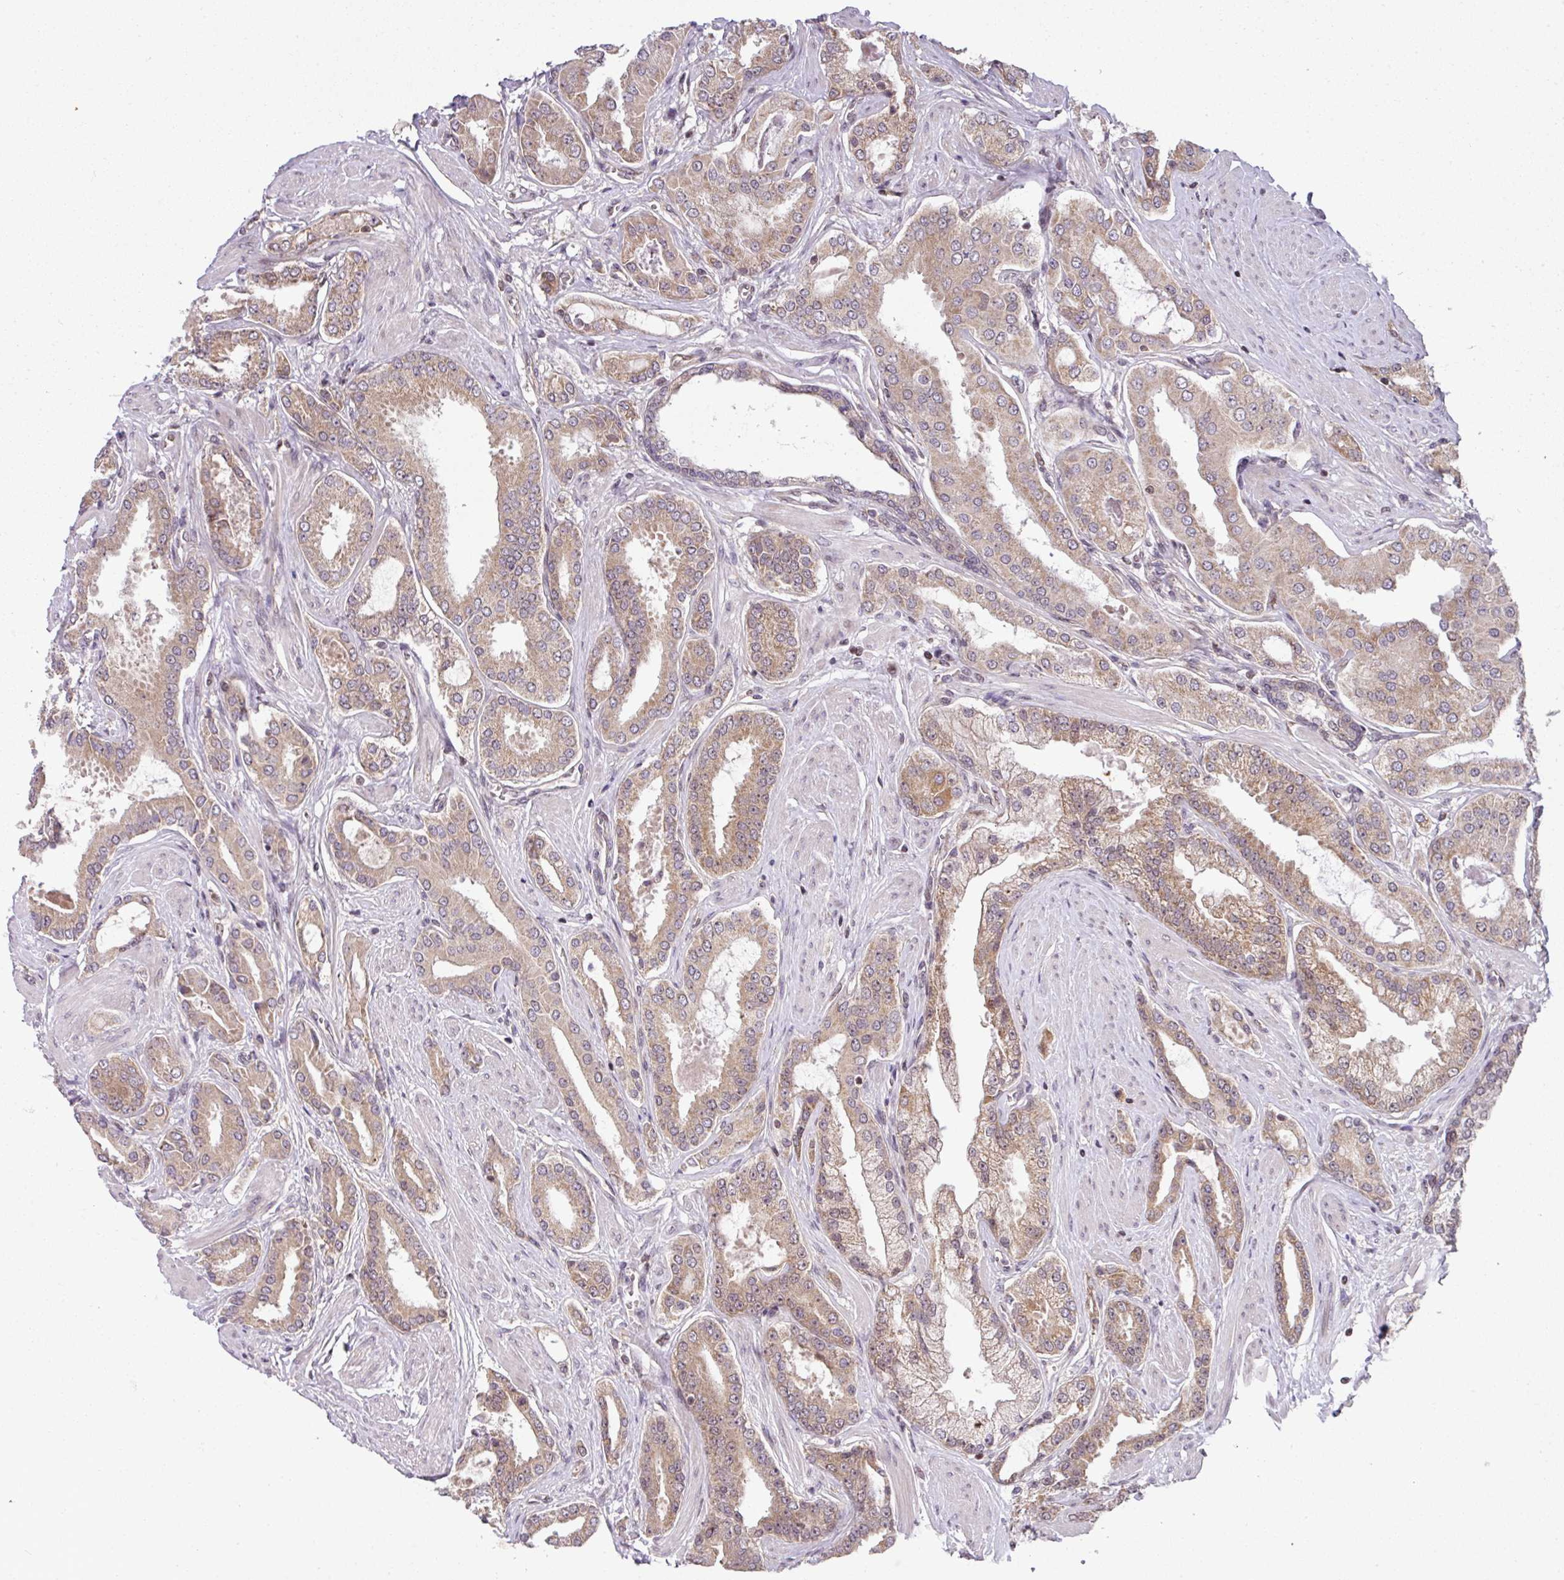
{"staining": {"intensity": "moderate", "quantity": ">75%", "location": "cytoplasmic/membranous"}, "tissue": "prostate cancer", "cell_type": "Tumor cells", "image_type": "cancer", "snomed": [{"axis": "morphology", "description": "Adenocarcinoma, Low grade"}, {"axis": "topography", "description": "Prostate"}], "caption": "Prostate cancer stained with a brown dye displays moderate cytoplasmic/membranous positive expression in about >75% of tumor cells.", "gene": "PLK1", "patient": {"sex": "male", "age": 42}}